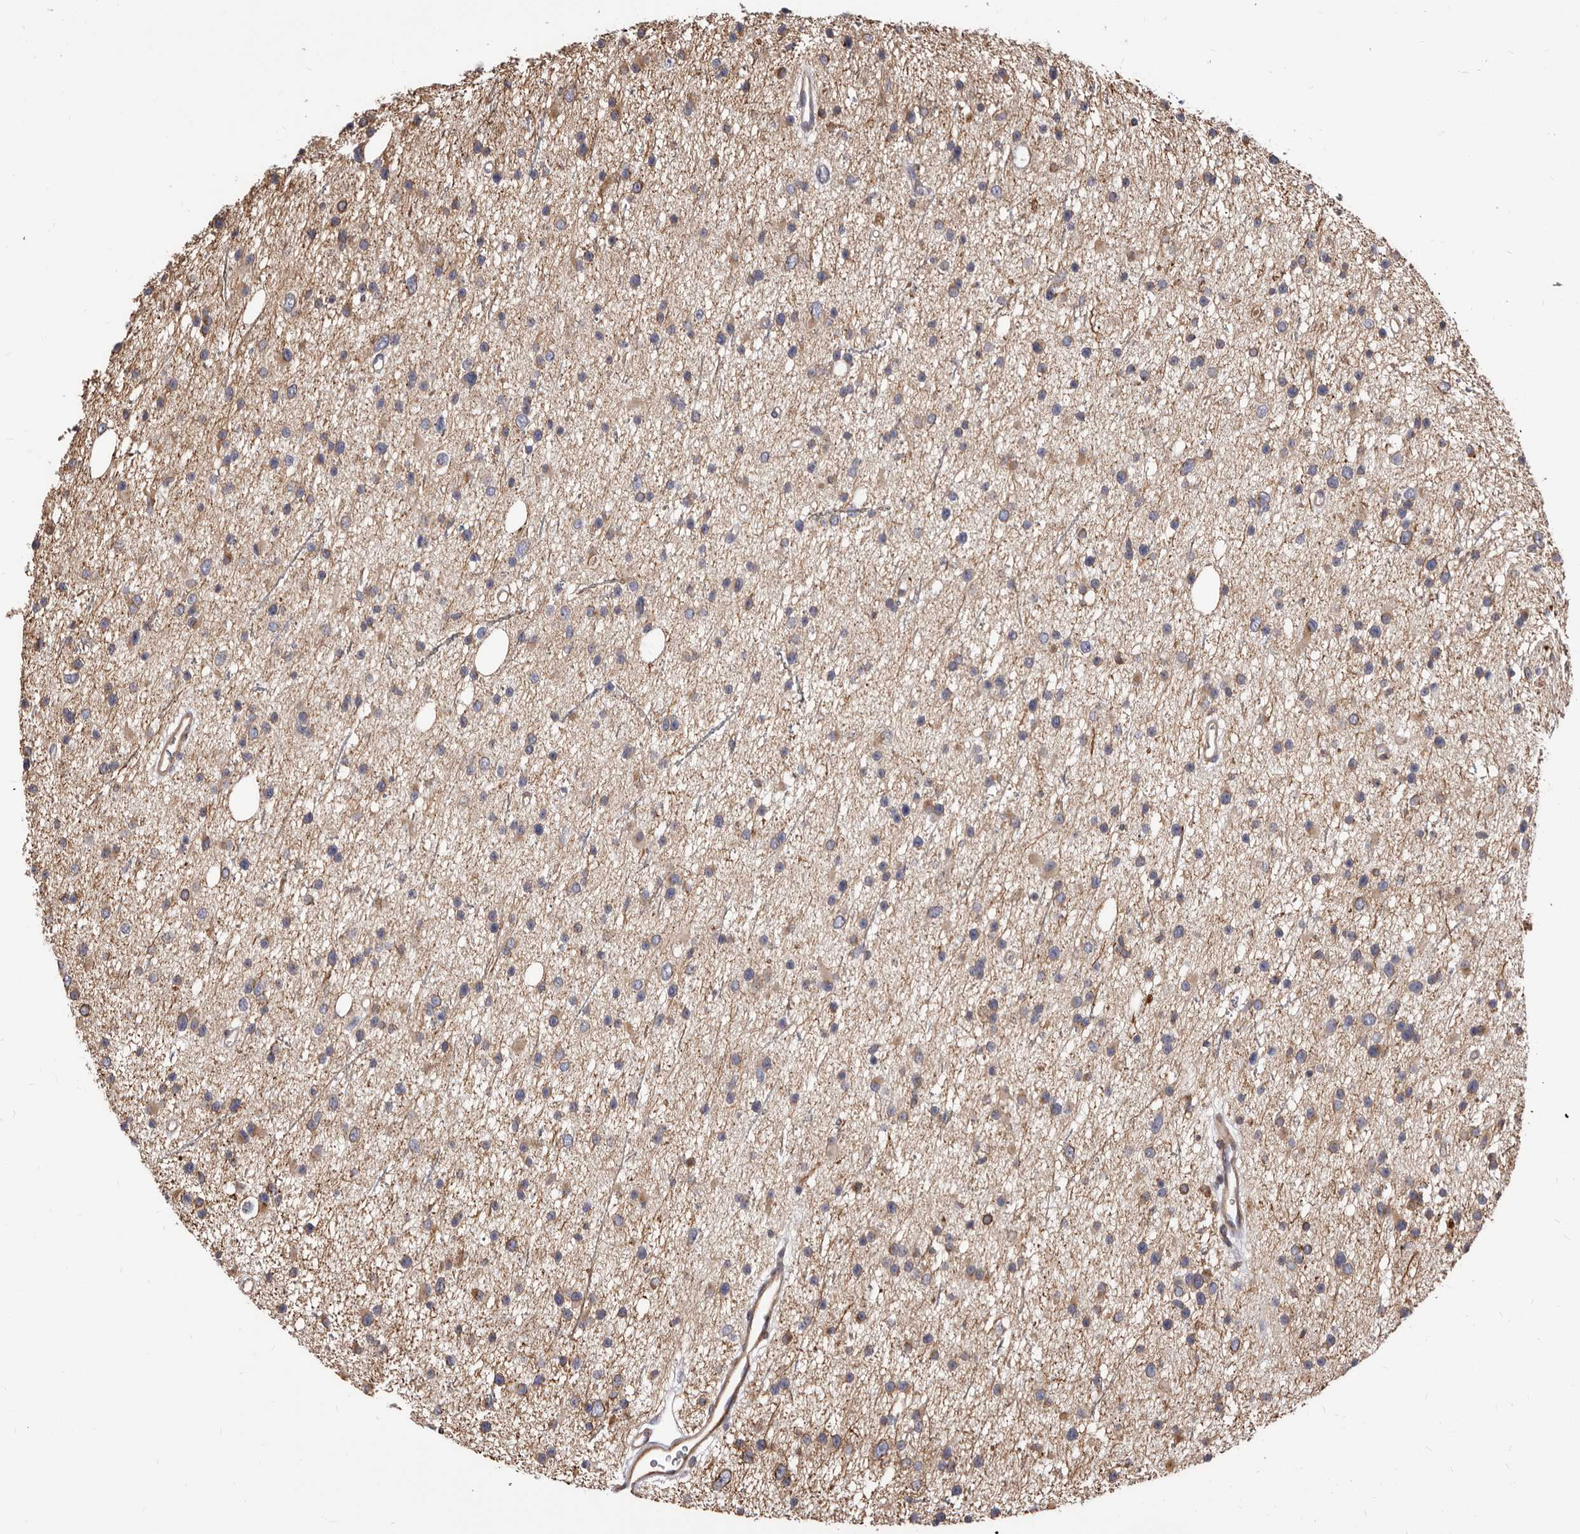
{"staining": {"intensity": "negative", "quantity": "none", "location": "none"}, "tissue": "glioma", "cell_type": "Tumor cells", "image_type": "cancer", "snomed": [{"axis": "morphology", "description": "Glioma, malignant, Low grade"}, {"axis": "topography", "description": "Cerebral cortex"}], "caption": "This is a photomicrograph of immunohistochemistry (IHC) staining of glioma, which shows no positivity in tumor cells.", "gene": "NIBAN1", "patient": {"sex": "female", "age": 39}}